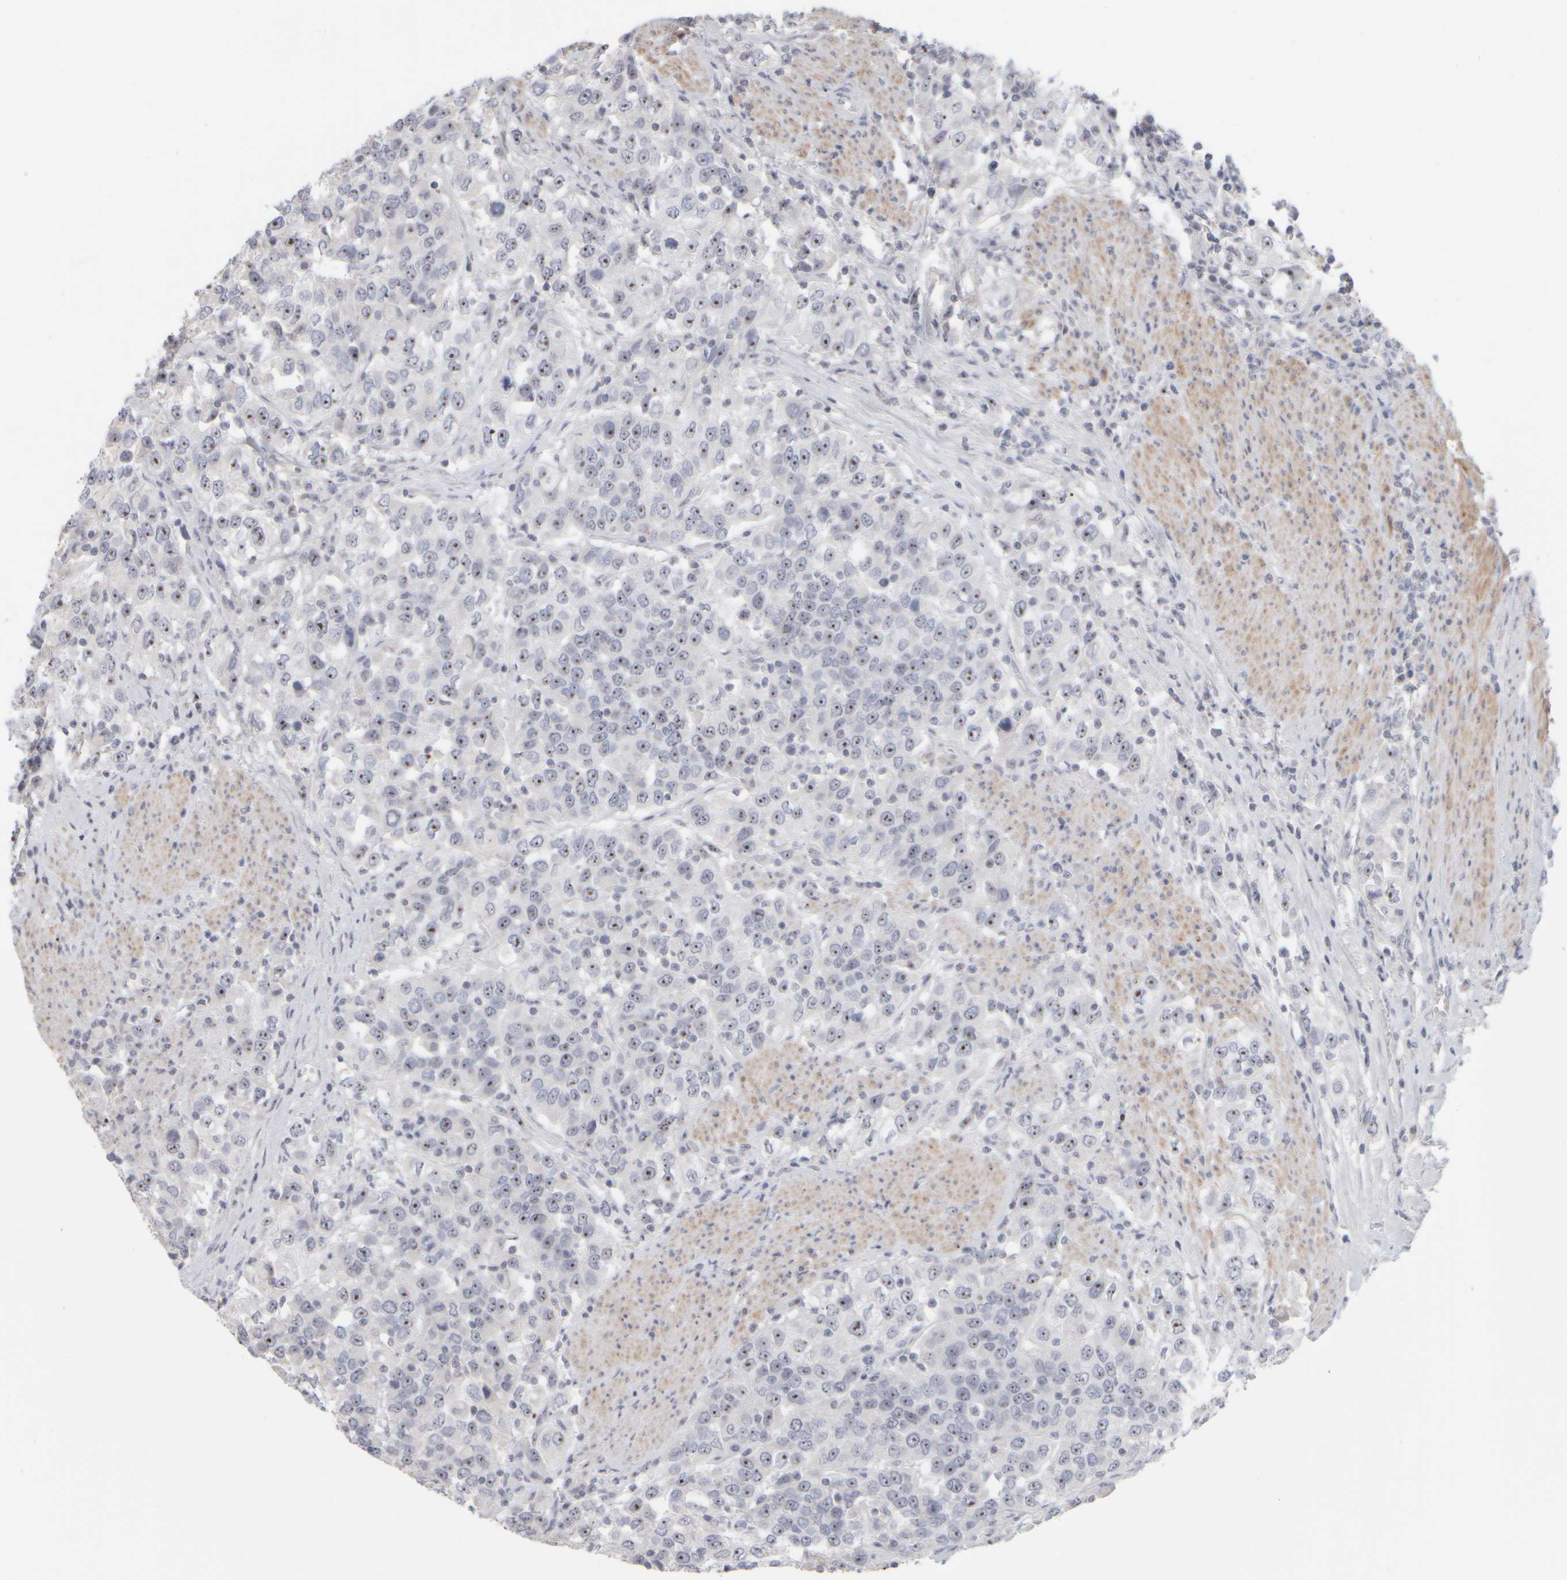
{"staining": {"intensity": "strong", "quantity": ">75%", "location": "nuclear"}, "tissue": "urothelial cancer", "cell_type": "Tumor cells", "image_type": "cancer", "snomed": [{"axis": "morphology", "description": "Urothelial carcinoma, High grade"}, {"axis": "topography", "description": "Urinary bladder"}], "caption": "Strong nuclear expression is present in approximately >75% of tumor cells in urothelial cancer.", "gene": "DCXR", "patient": {"sex": "female", "age": 80}}